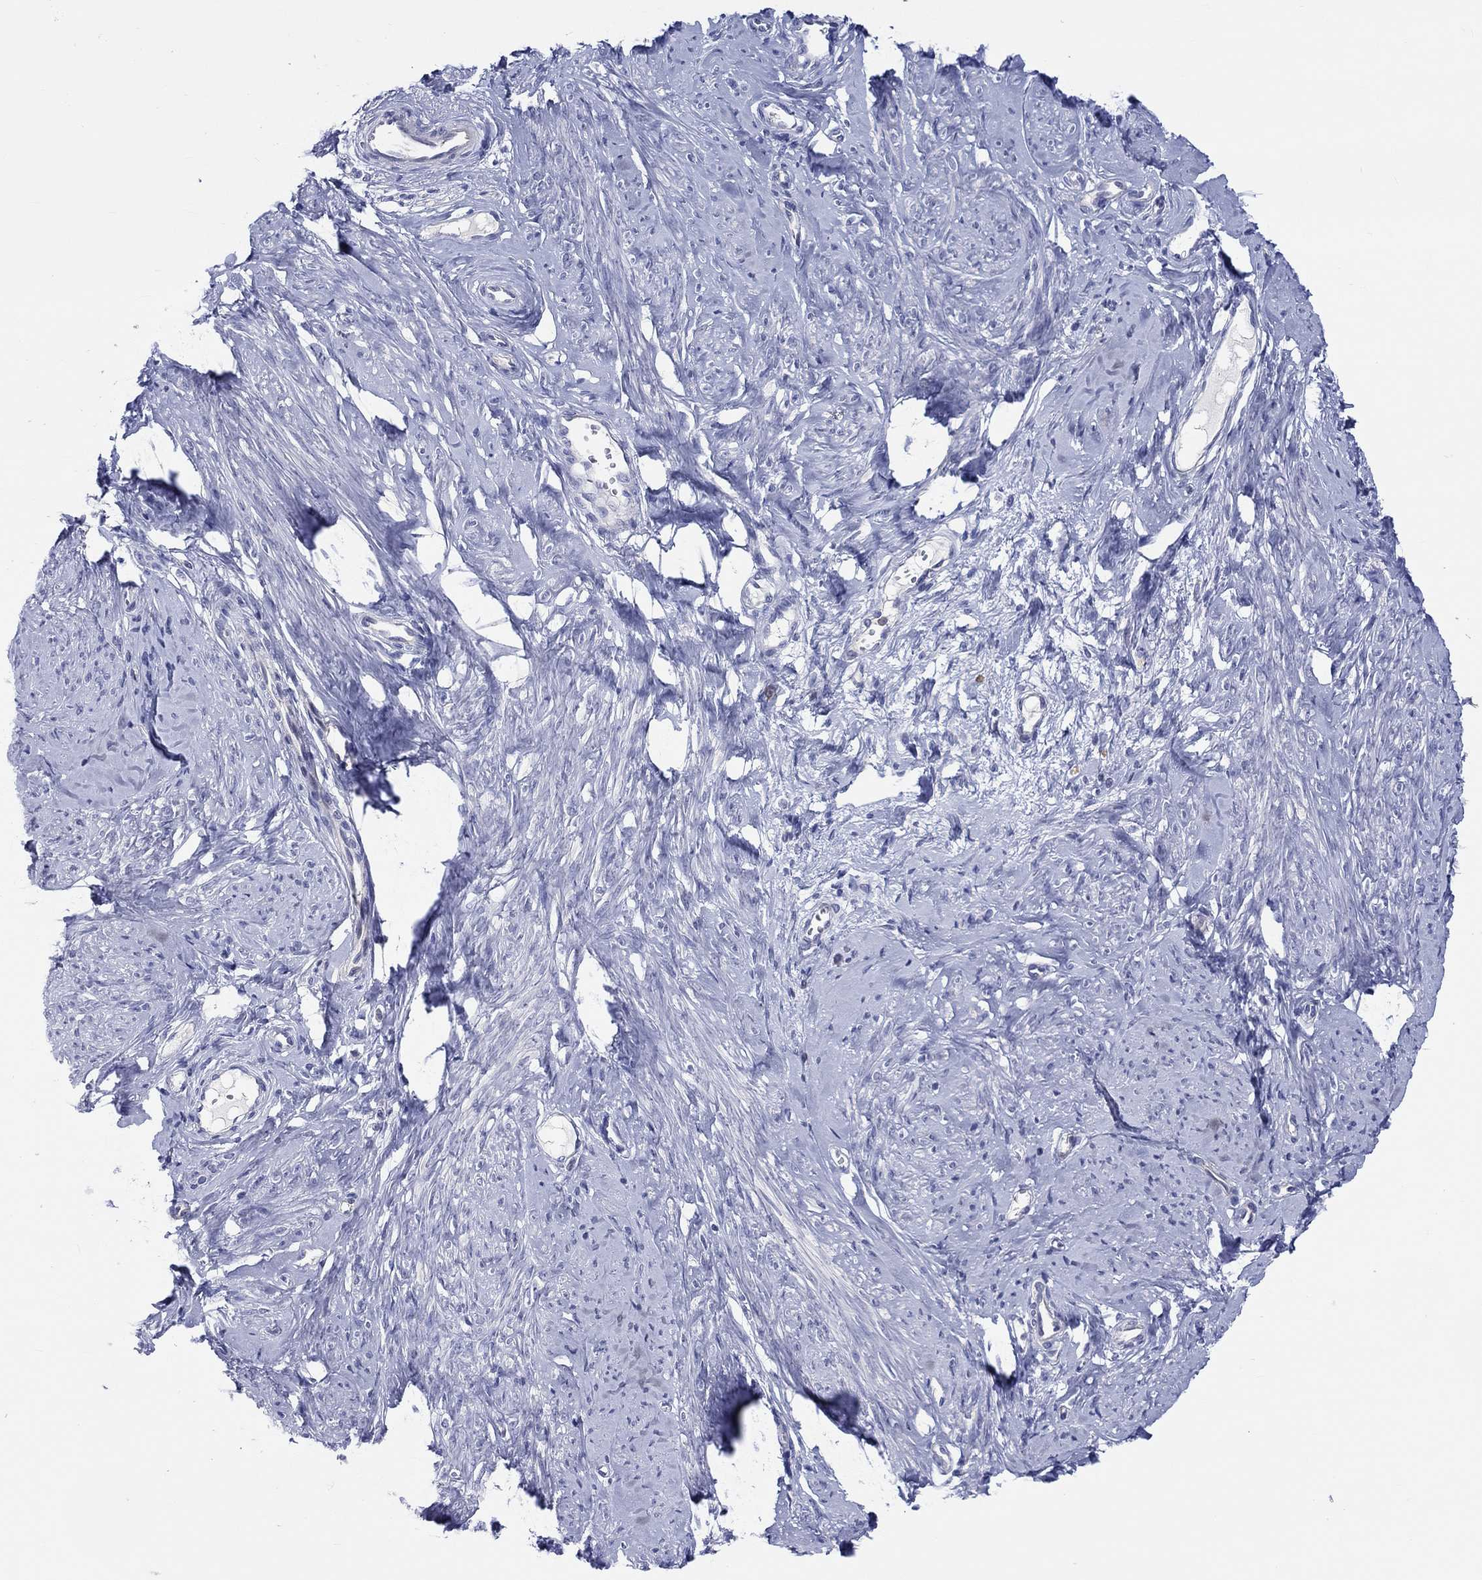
{"staining": {"intensity": "negative", "quantity": "none", "location": "none"}, "tissue": "smooth muscle", "cell_type": "Smooth muscle cells", "image_type": "normal", "snomed": [{"axis": "morphology", "description": "Normal tissue, NOS"}, {"axis": "topography", "description": "Smooth muscle"}], "caption": "High power microscopy histopathology image of an immunohistochemistry micrograph of normal smooth muscle, revealing no significant positivity in smooth muscle cells. Nuclei are stained in blue.", "gene": "ABCG4", "patient": {"sex": "female", "age": 48}}